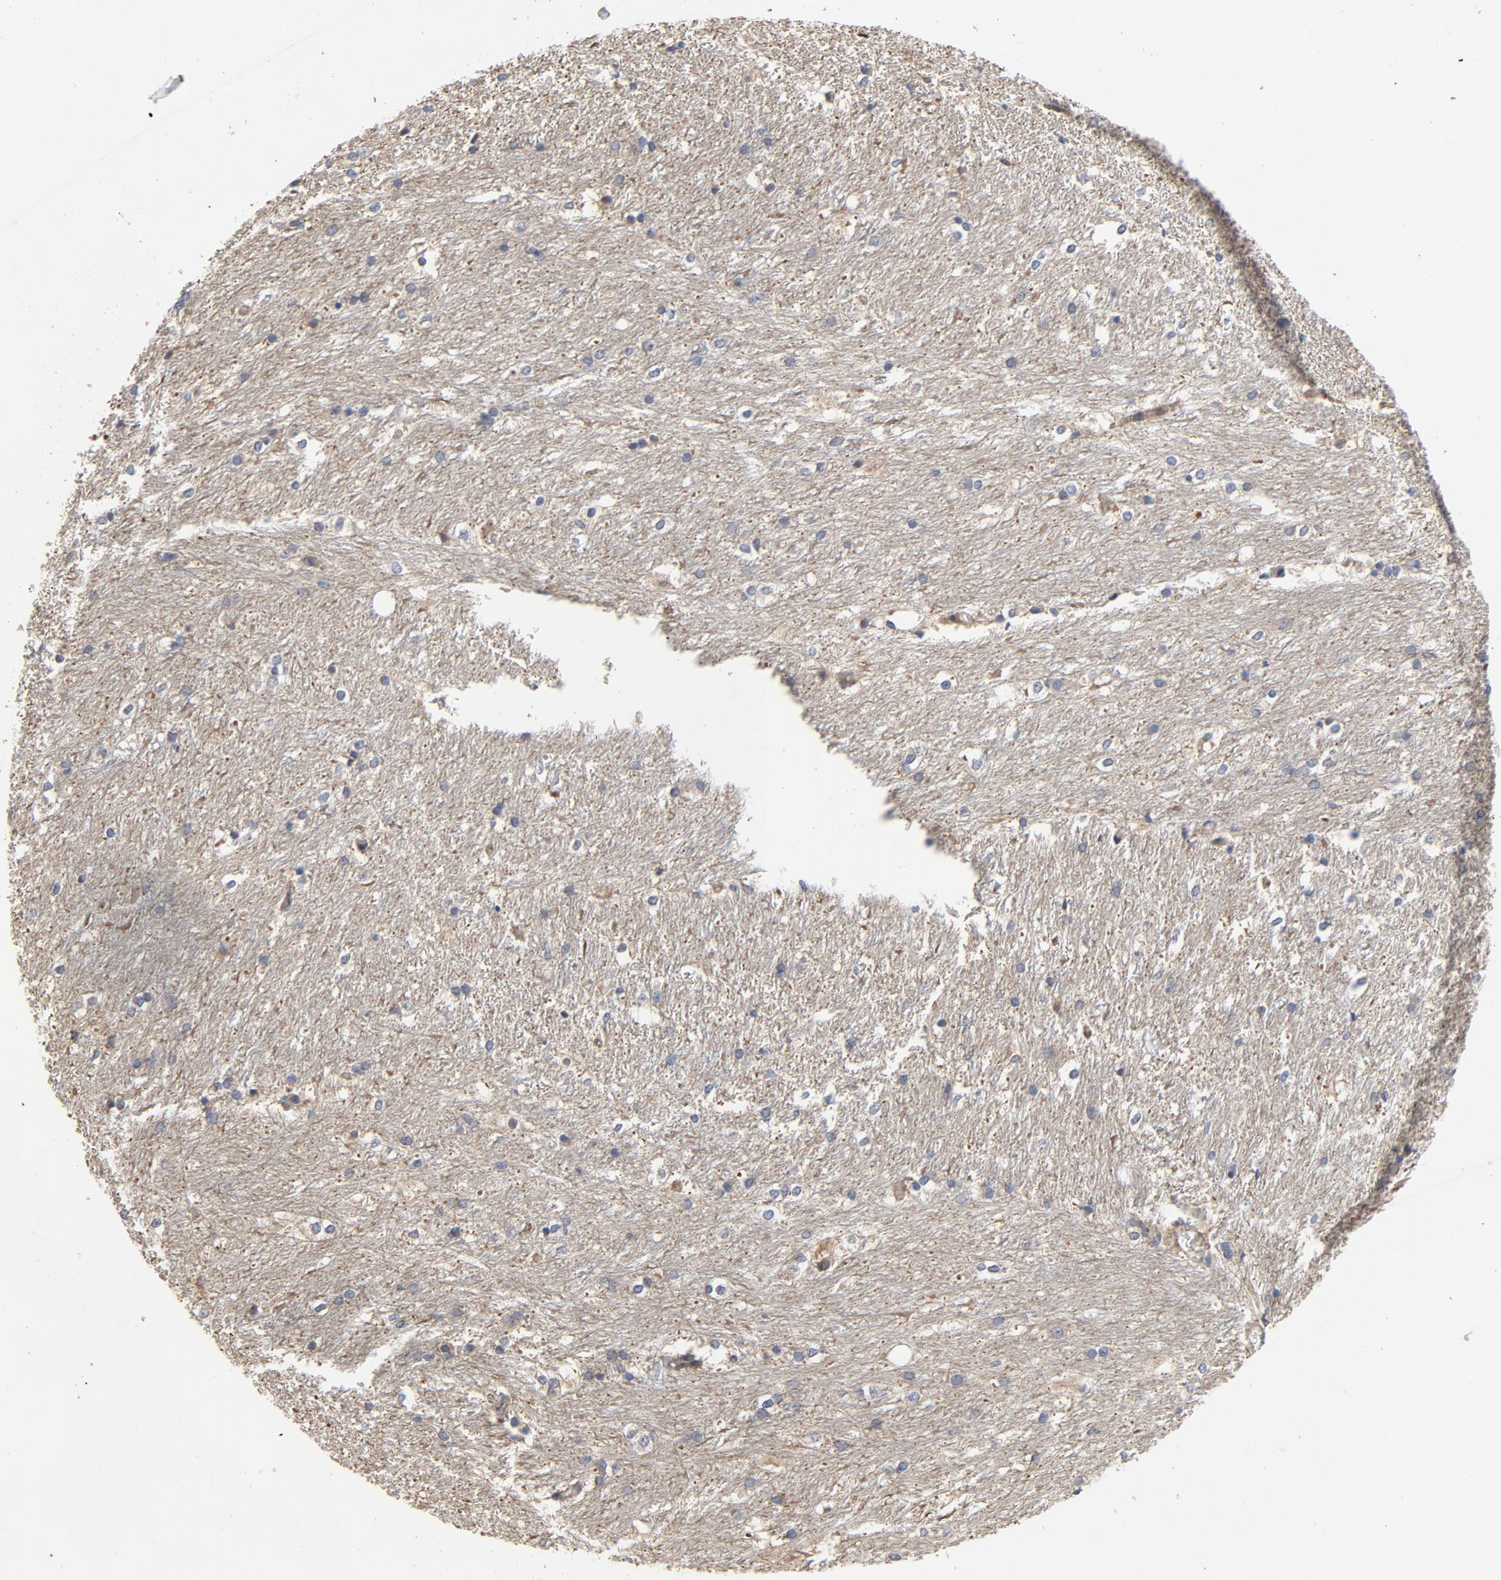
{"staining": {"intensity": "moderate", "quantity": "<25%", "location": "cytoplasmic/membranous"}, "tissue": "caudate", "cell_type": "Glial cells", "image_type": "normal", "snomed": [{"axis": "morphology", "description": "Normal tissue, NOS"}, {"axis": "topography", "description": "Lateral ventricle wall"}], "caption": "Caudate was stained to show a protein in brown. There is low levels of moderate cytoplasmic/membranous positivity in approximately <25% of glial cells. The staining was performed using DAB, with brown indicating positive protein expression. Nuclei are stained blue with hematoxylin.", "gene": "DYNLT3", "patient": {"sex": "female", "age": 19}}